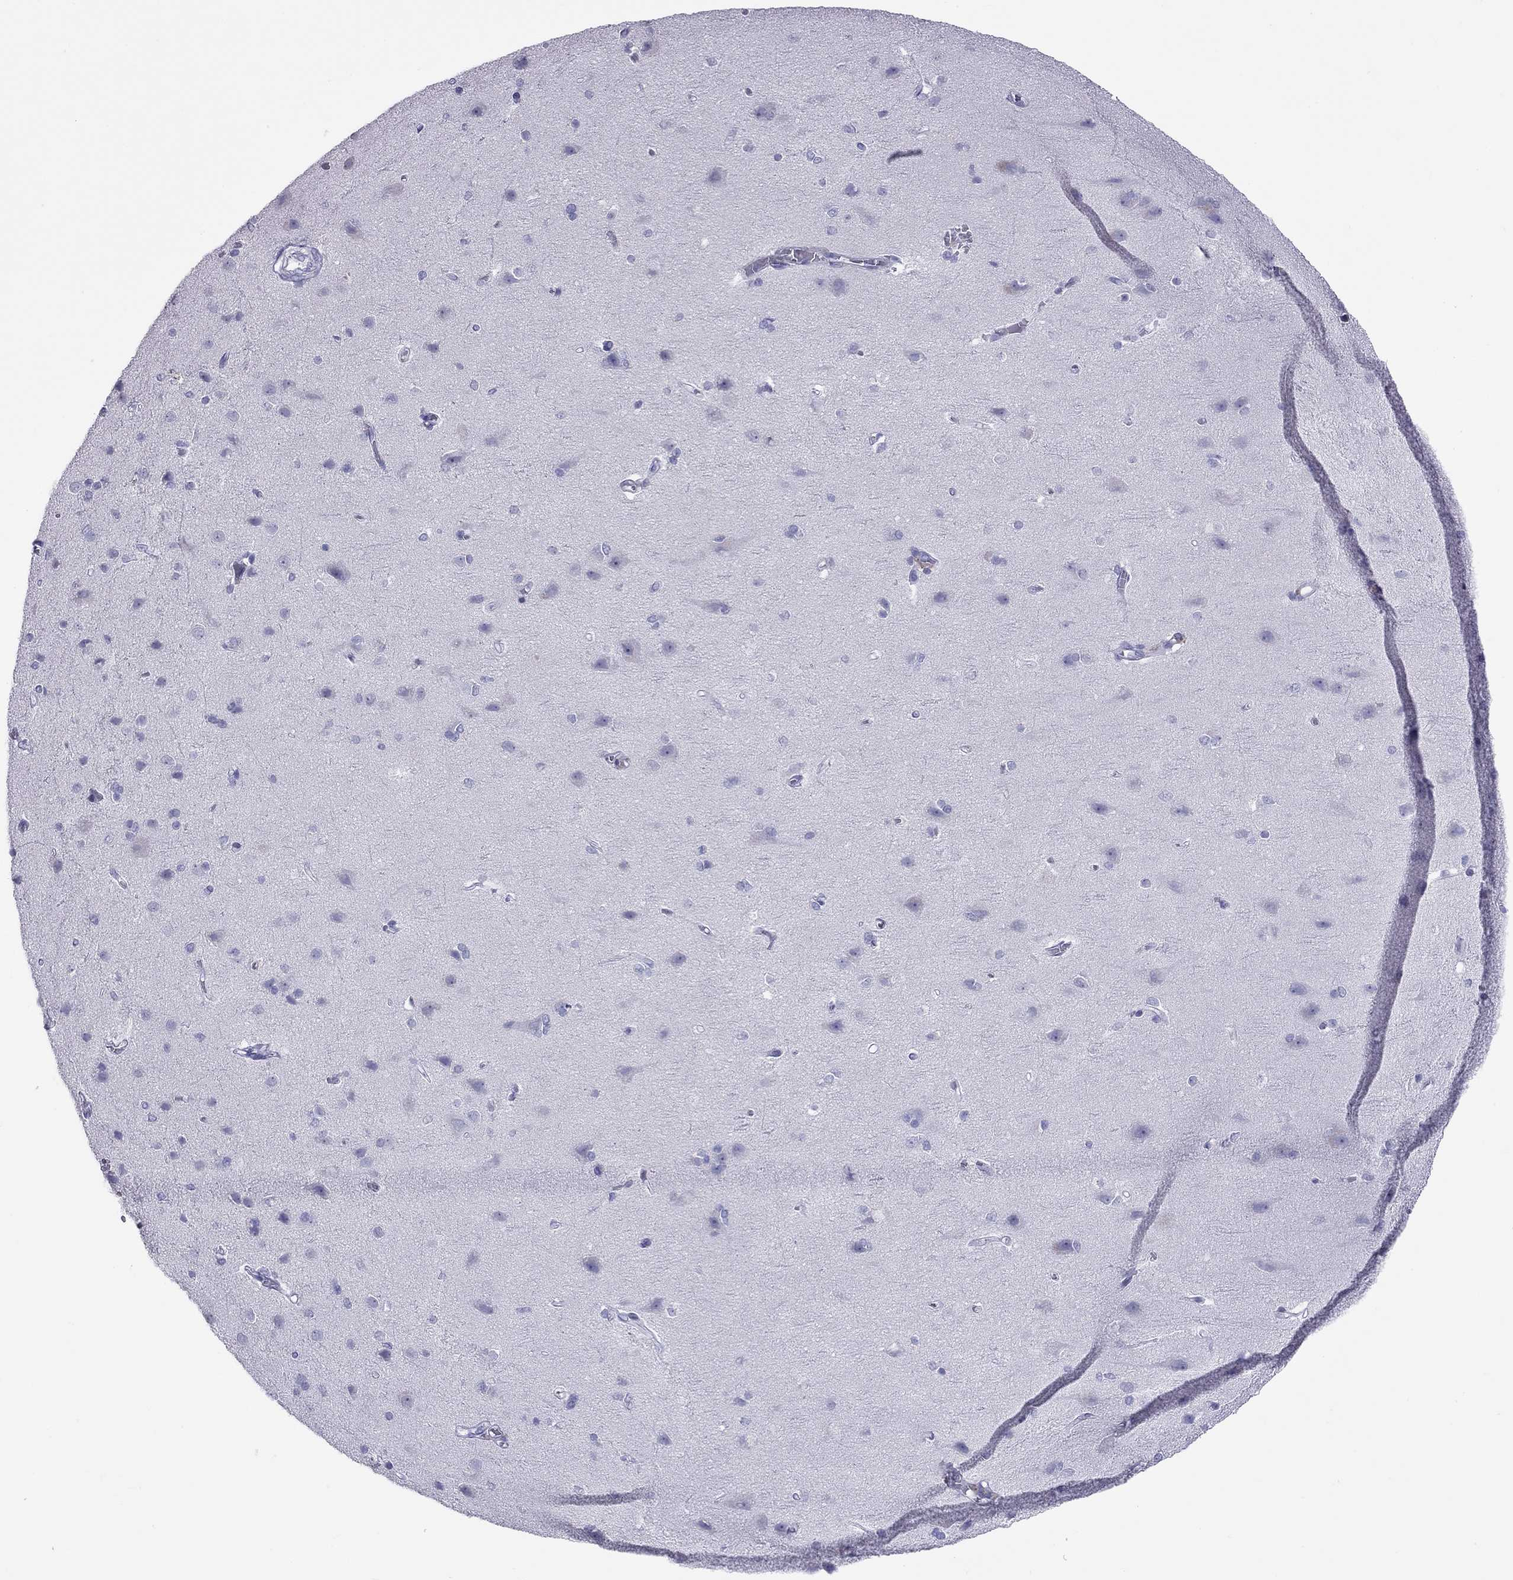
{"staining": {"intensity": "negative", "quantity": "none", "location": "none"}, "tissue": "cerebral cortex", "cell_type": "Endothelial cells", "image_type": "normal", "snomed": [{"axis": "morphology", "description": "Normal tissue, NOS"}, {"axis": "topography", "description": "Cerebral cortex"}], "caption": "The image demonstrates no significant positivity in endothelial cells of cerebral cortex. (Immunohistochemistry, brightfield microscopy, high magnification).", "gene": "STAG3", "patient": {"sex": "male", "age": 37}}